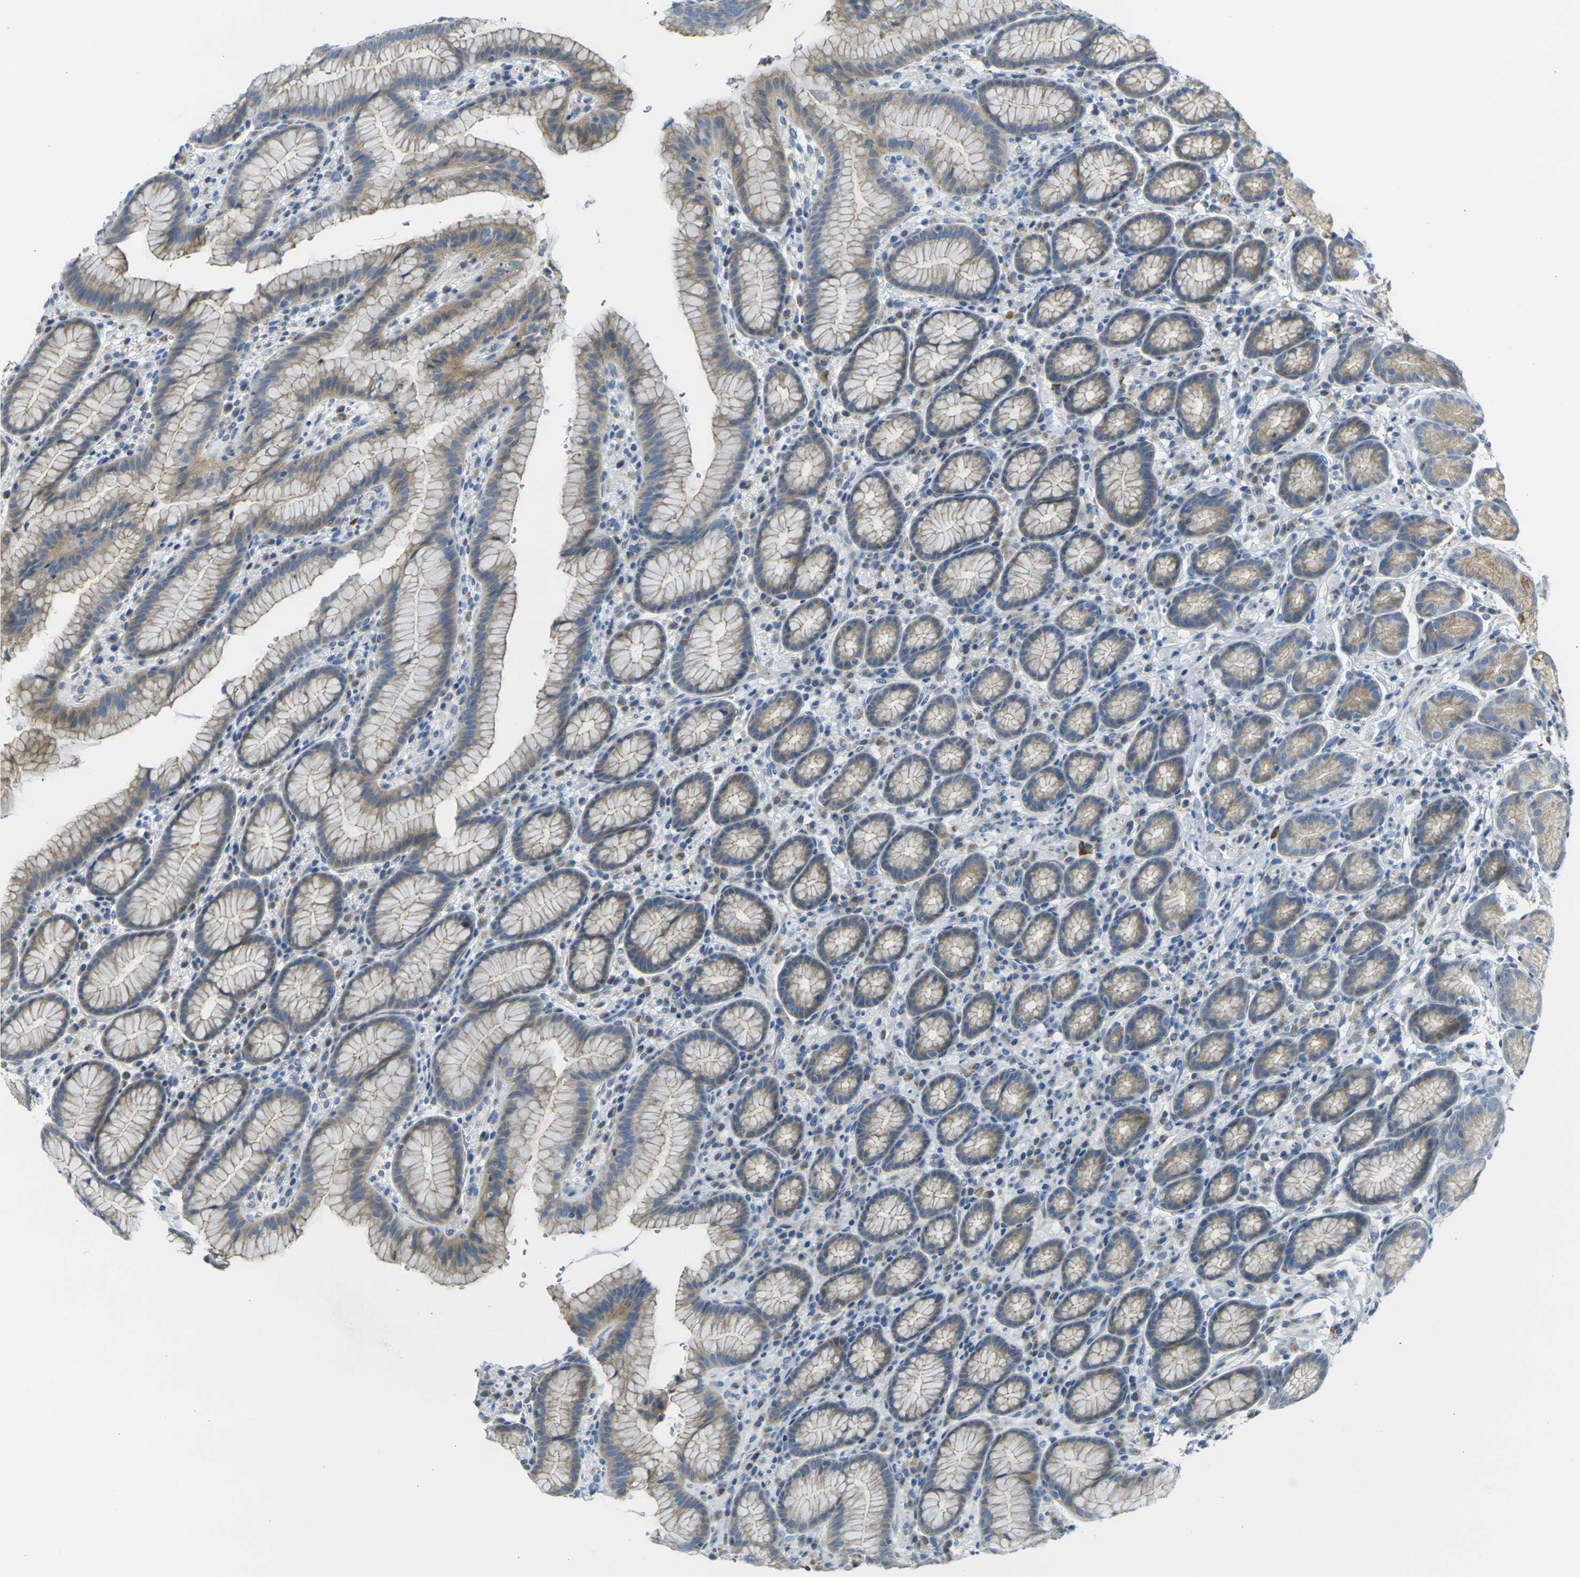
{"staining": {"intensity": "weak", "quantity": ">75%", "location": "cytoplasmic/membranous"}, "tissue": "stomach", "cell_type": "Glandular cells", "image_type": "normal", "snomed": [{"axis": "morphology", "description": "Normal tissue, NOS"}, {"axis": "topography", "description": "Stomach, lower"}], "caption": "This photomicrograph reveals unremarkable stomach stained with IHC to label a protein in brown. The cytoplasmic/membranous of glandular cells show weak positivity for the protein. Nuclei are counter-stained blue.", "gene": "PARD6B", "patient": {"sex": "male", "age": 52}}